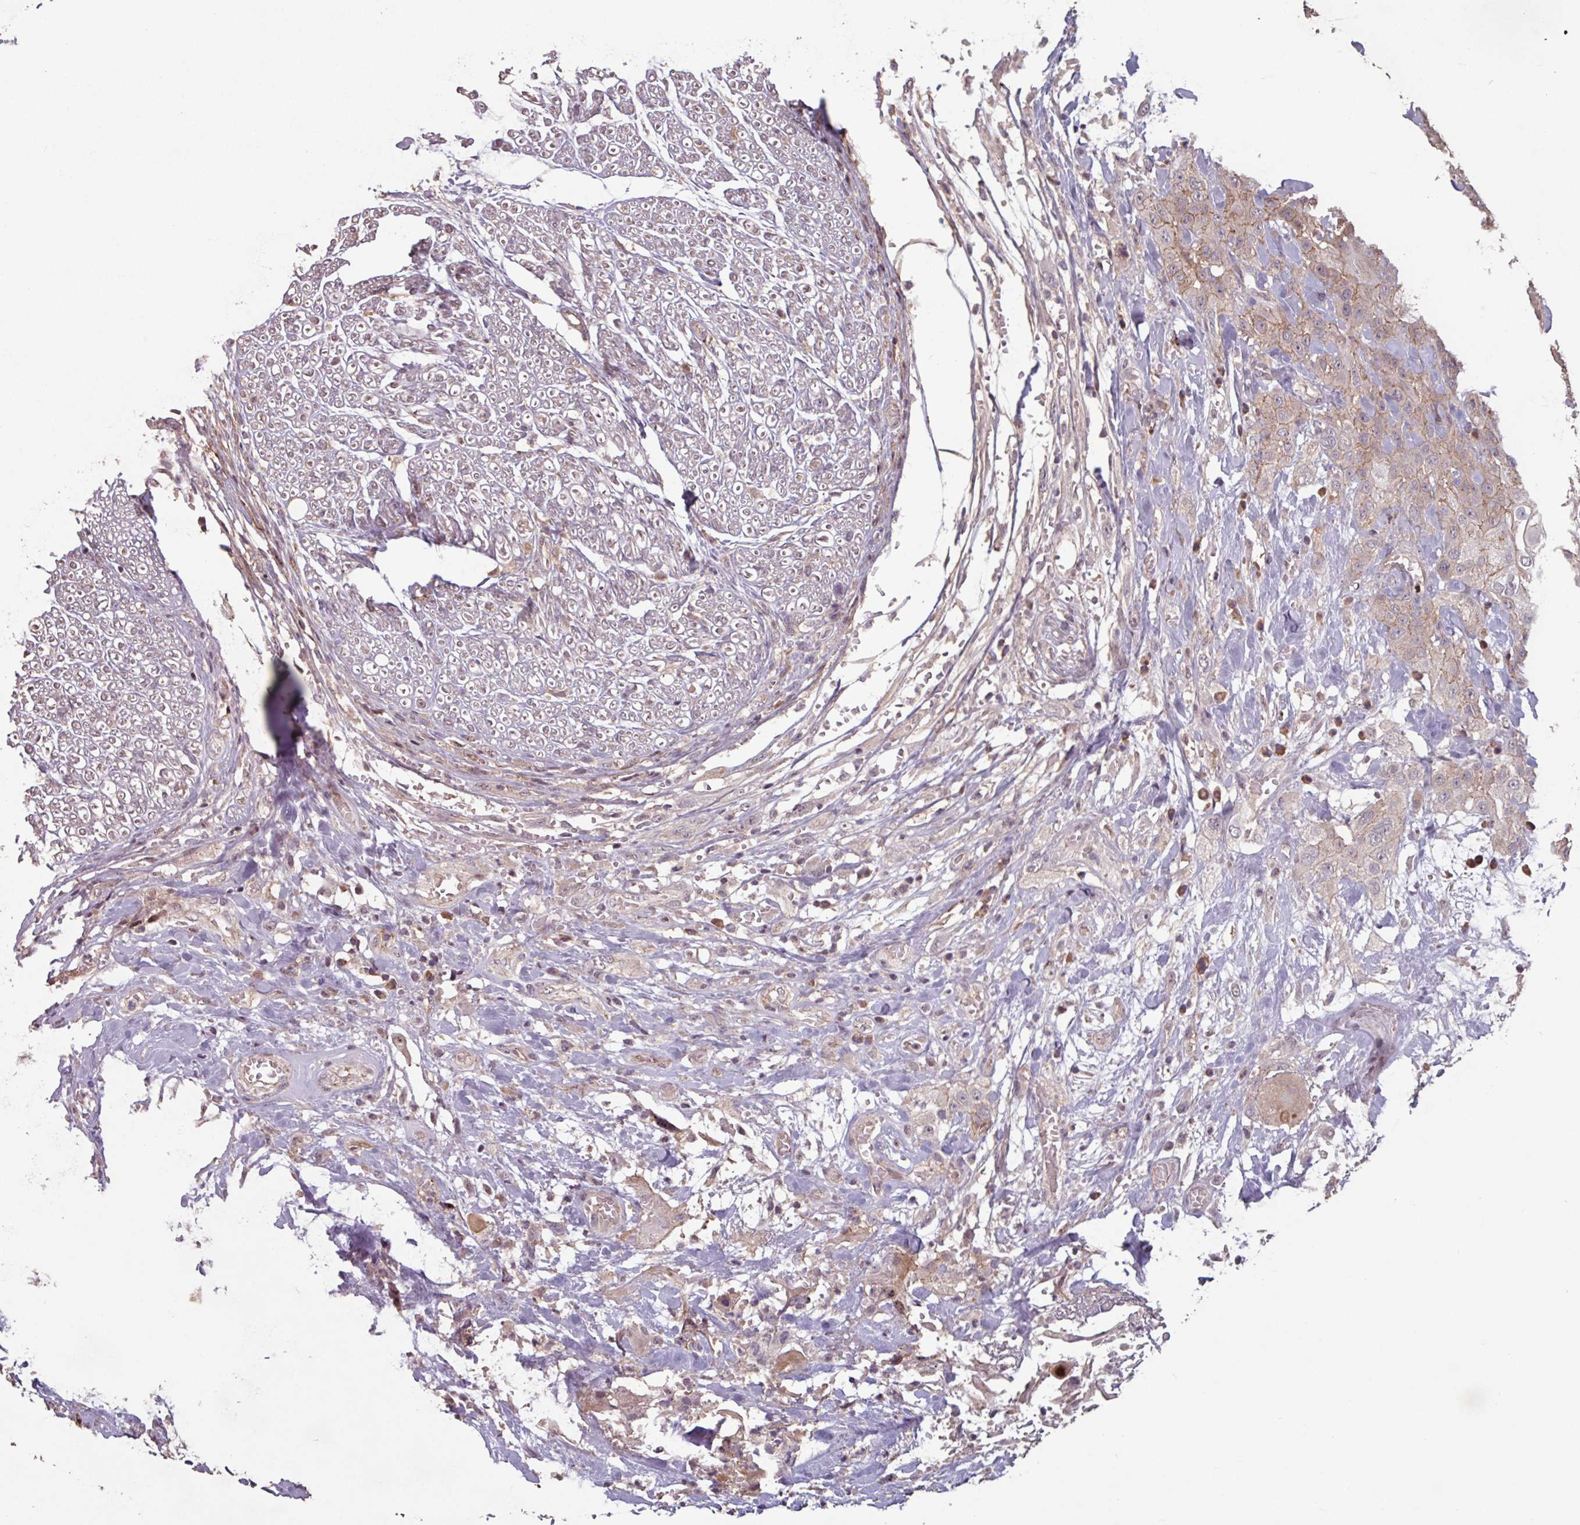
{"staining": {"intensity": "weak", "quantity": "<25%", "location": "cytoplasmic/membranous"}, "tissue": "head and neck cancer", "cell_type": "Tumor cells", "image_type": "cancer", "snomed": [{"axis": "morphology", "description": "Squamous cell carcinoma, NOS"}, {"axis": "topography", "description": "Head-Neck"}], "caption": "Squamous cell carcinoma (head and neck) was stained to show a protein in brown. There is no significant expression in tumor cells.", "gene": "TMEM88", "patient": {"sex": "female", "age": 43}}